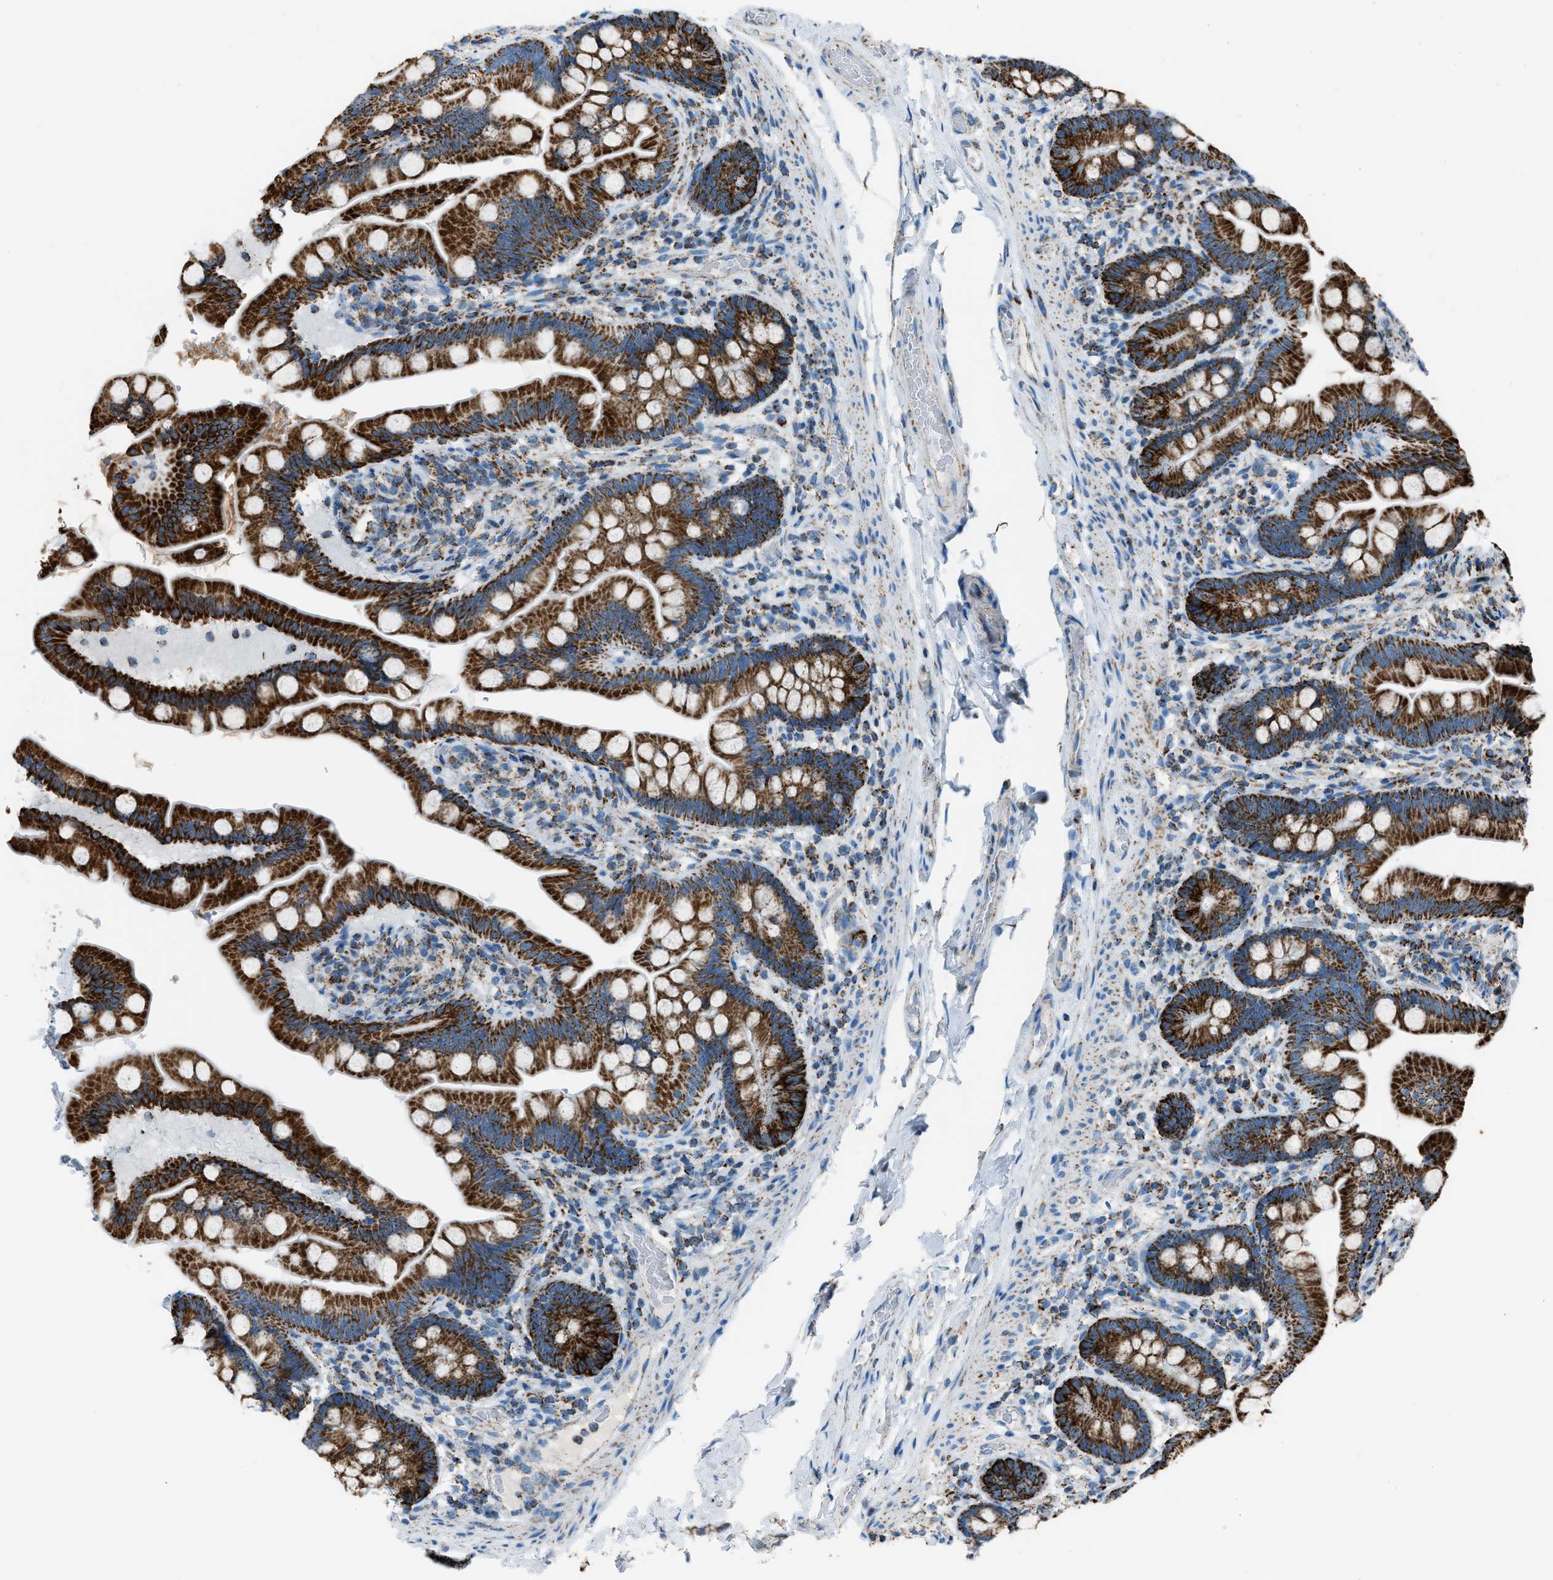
{"staining": {"intensity": "strong", "quantity": ">75%", "location": "cytoplasmic/membranous"}, "tissue": "small intestine", "cell_type": "Glandular cells", "image_type": "normal", "snomed": [{"axis": "morphology", "description": "Normal tissue, NOS"}, {"axis": "topography", "description": "Small intestine"}], "caption": "DAB (3,3'-diaminobenzidine) immunohistochemical staining of normal small intestine displays strong cytoplasmic/membranous protein staining in about >75% of glandular cells. Nuclei are stained in blue.", "gene": "MDH2", "patient": {"sex": "female", "age": 56}}